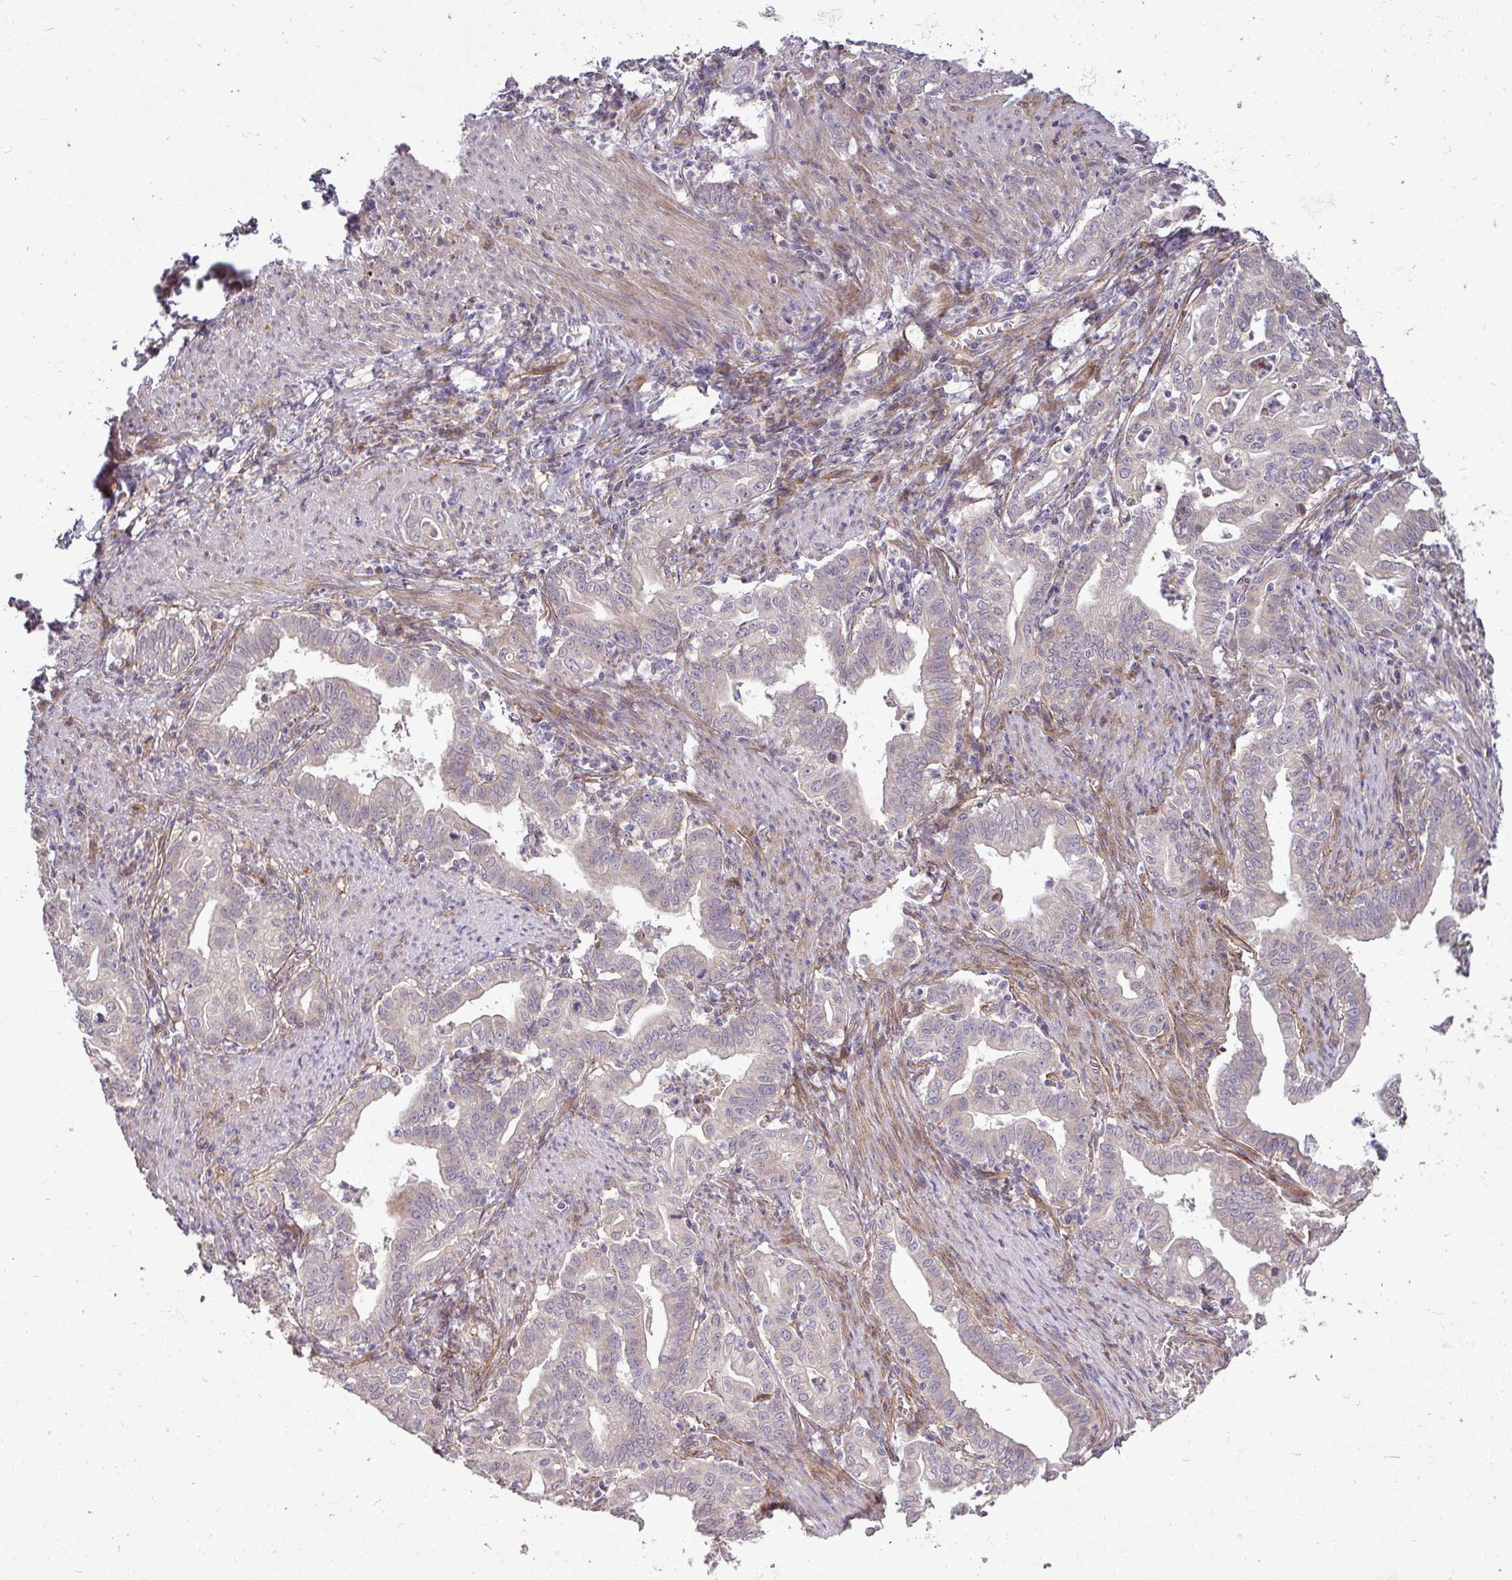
{"staining": {"intensity": "weak", "quantity": "<25%", "location": "cytoplasmic/membranous"}, "tissue": "stomach cancer", "cell_type": "Tumor cells", "image_type": "cancer", "snomed": [{"axis": "morphology", "description": "Adenocarcinoma, NOS"}, {"axis": "topography", "description": "Stomach, upper"}], "caption": "A histopathology image of human stomach cancer (adenocarcinoma) is negative for staining in tumor cells.", "gene": "SH2D1B", "patient": {"sex": "female", "age": 79}}